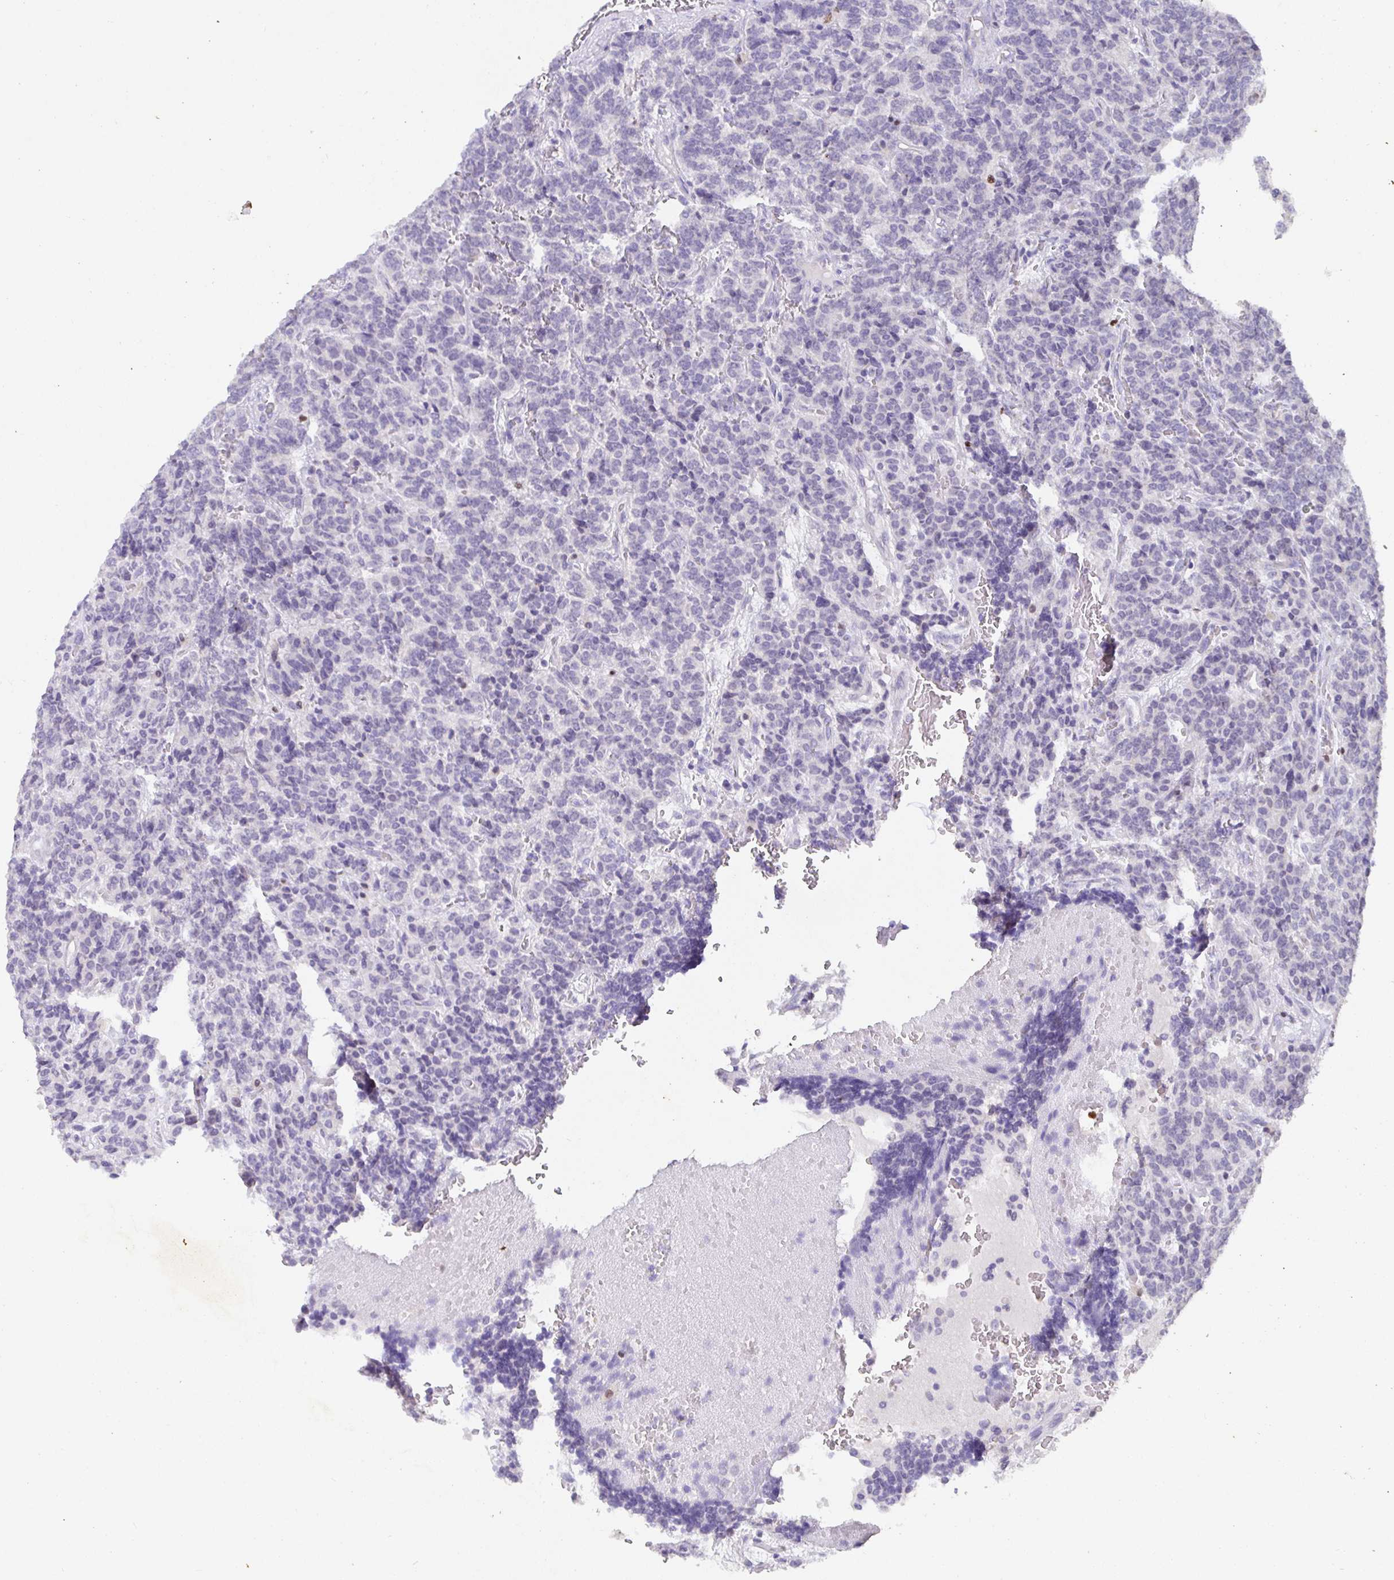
{"staining": {"intensity": "negative", "quantity": "none", "location": "none"}, "tissue": "carcinoid", "cell_type": "Tumor cells", "image_type": "cancer", "snomed": [{"axis": "morphology", "description": "Carcinoid, malignant, NOS"}, {"axis": "topography", "description": "Pancreas"}], "caption": "A high-resolution micrograph shows IHC staining of carcinoid, which demonstrates no significant staining in tumor cells.", "gene": "SATB1", "patient": {"sex": "male", "age": 36}}